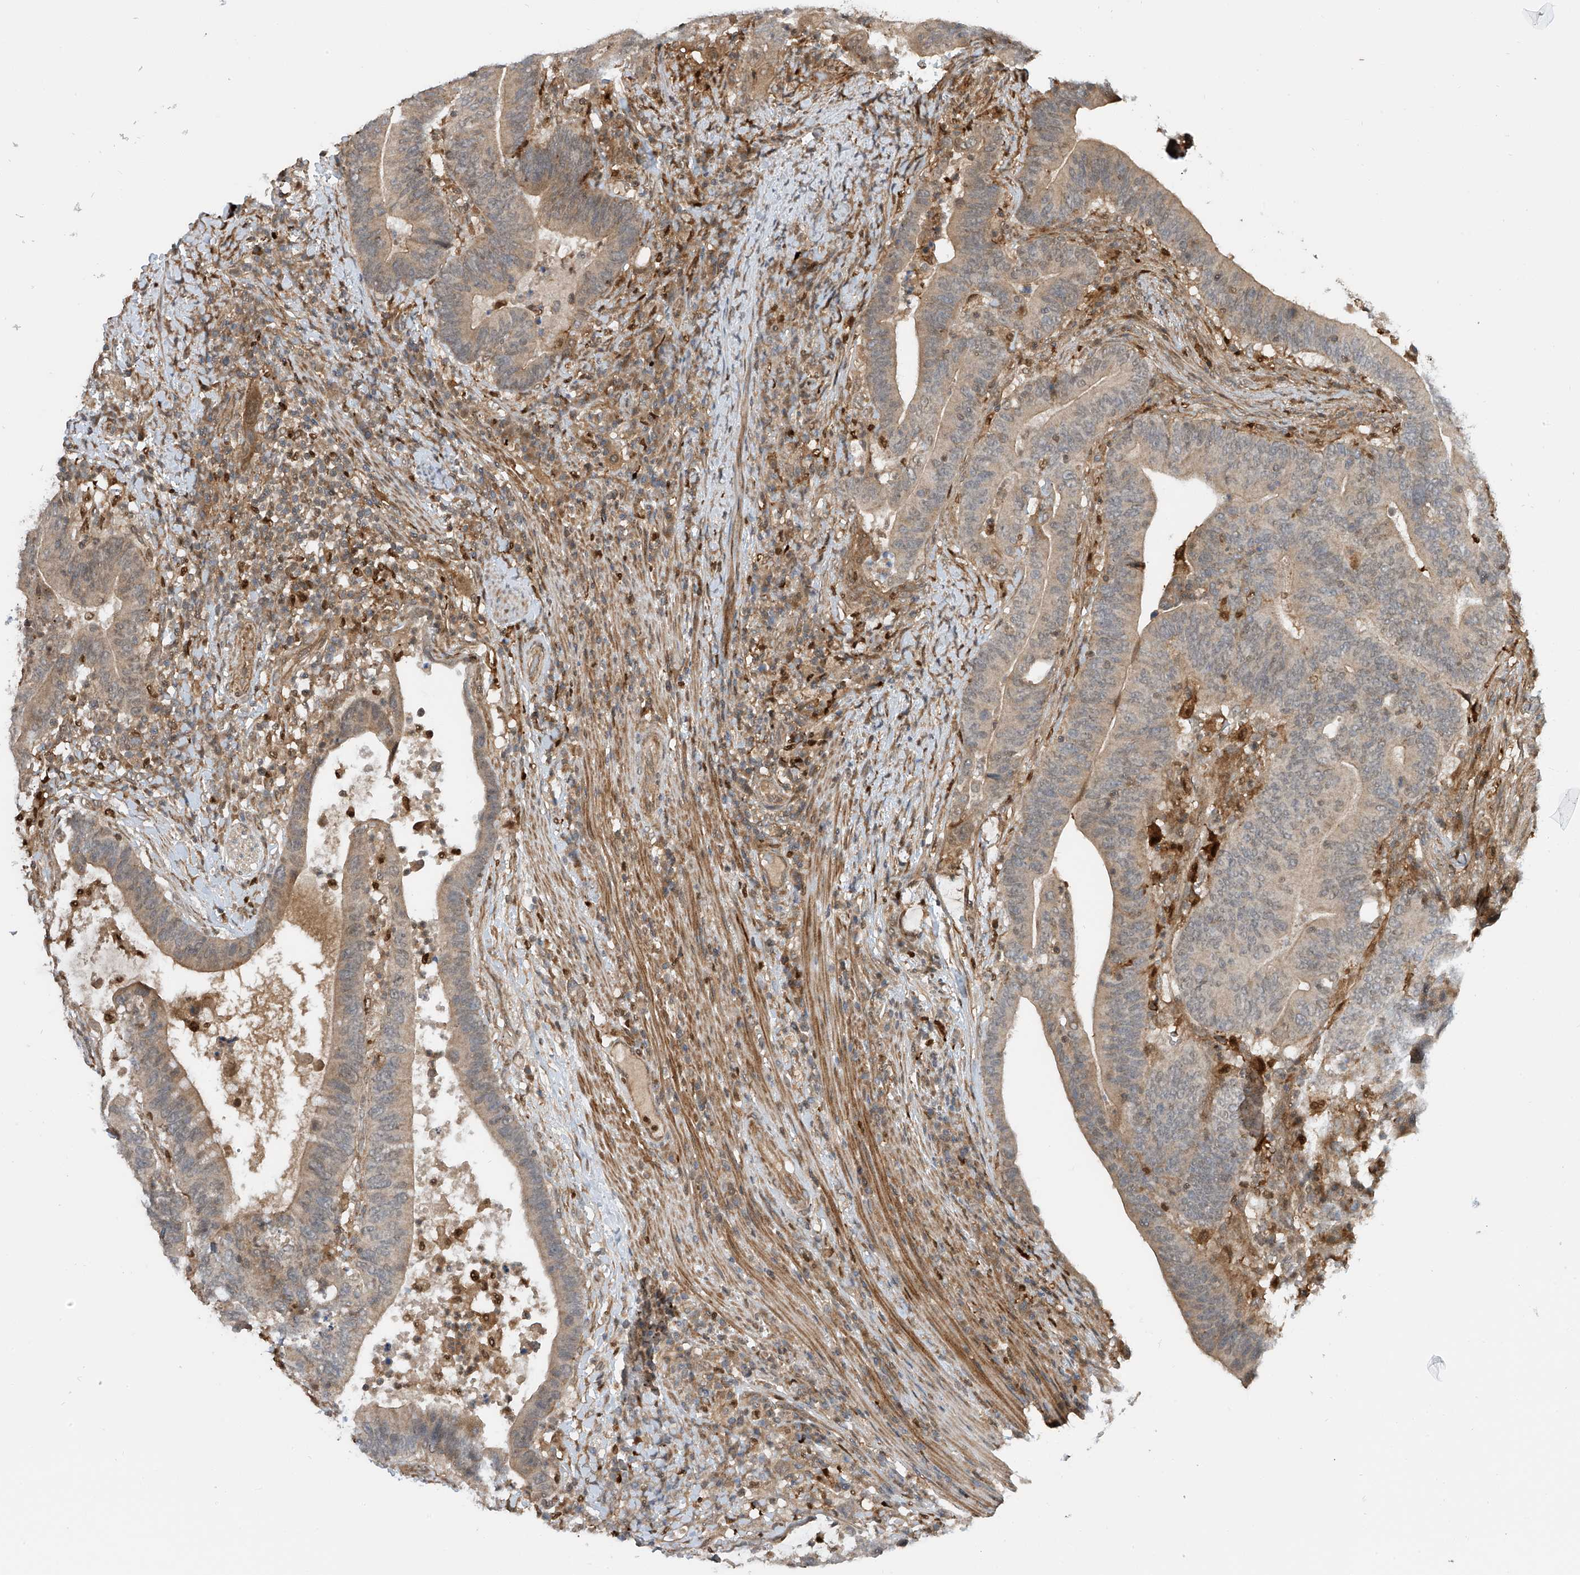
{"staining": {"intensity": "weak", "quantity": ">75%", "location": "cytoplasmic/membranous"}, "tissue": "colorectal cancer", "cell_type": "Tumor cells", "image_type": "cancer", "snomed": [{"axis": "morphology", "description": "Adenocarcinoma, NOS"}, {"axis": "topography", "description": "Colon"}], "caption": "Human colorectal cancer stained with a protein marker displays weak staining in tumor cells.", "gene": "ATAD2B", "patient": {"sex": "female", "age": 66}}